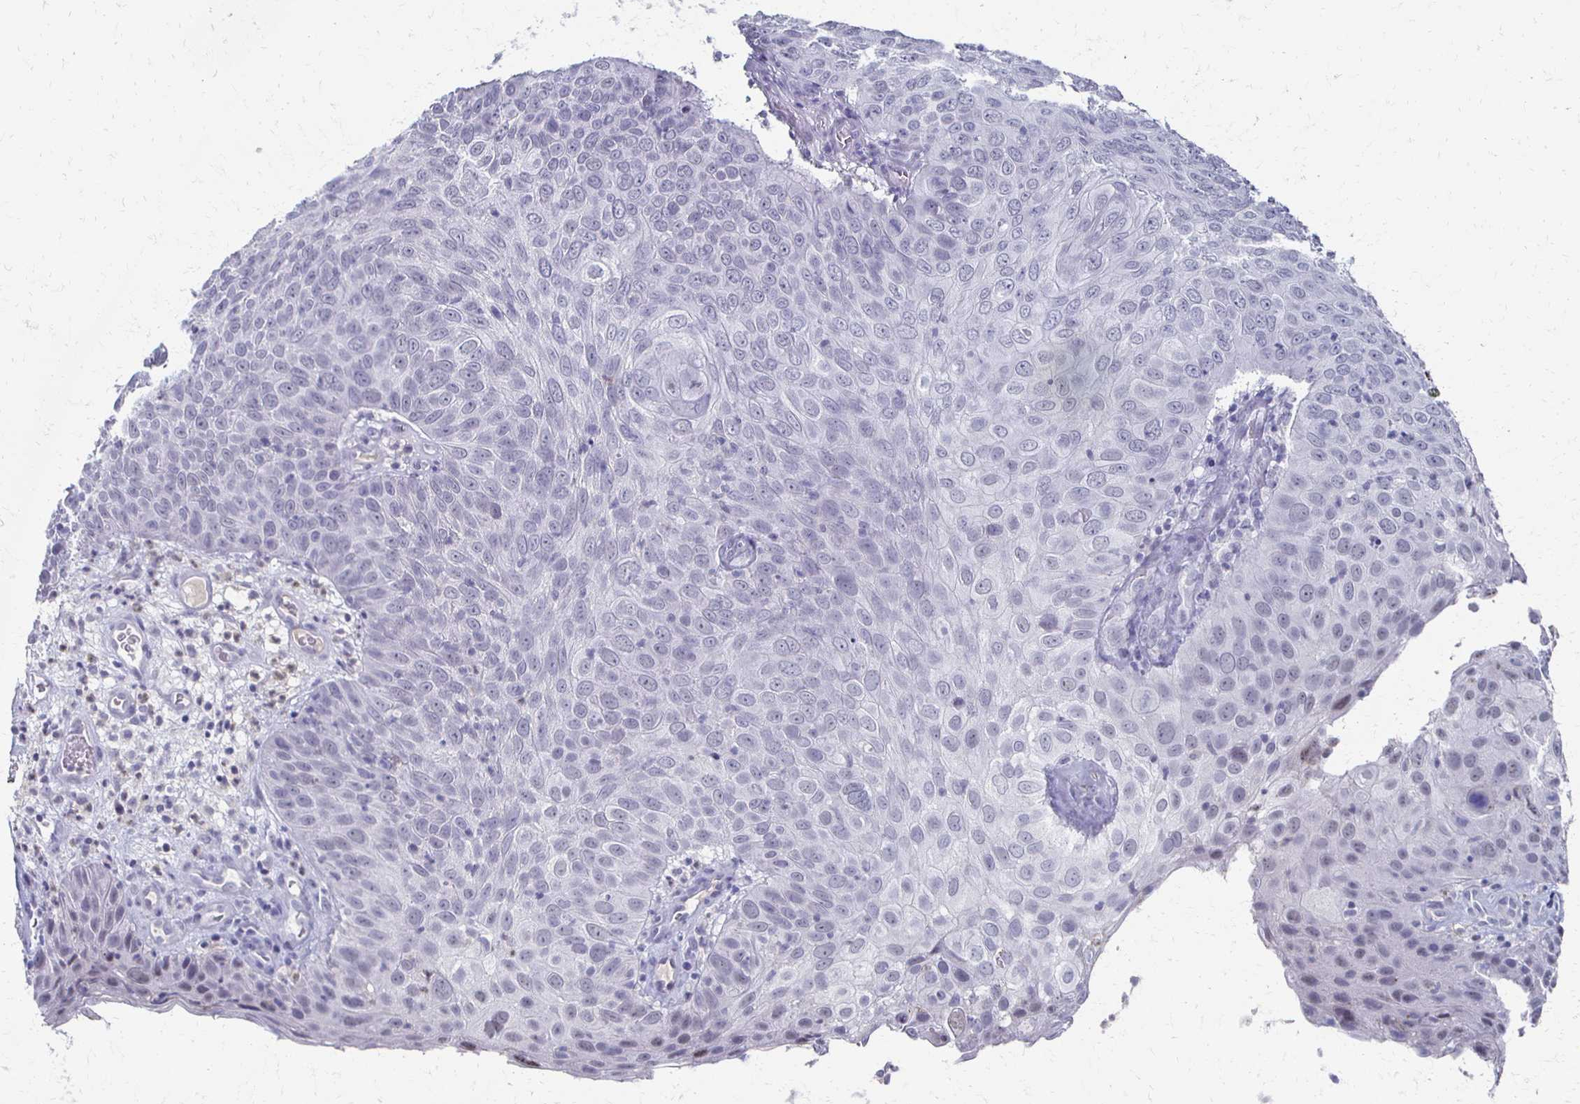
{"staining": {"intensity": "negative", "quantity": "none", "location": "none"}, "tissue": "skin cancer", "cell_type": "Tumor cells", "image_type": "cancer", "snomed": [{"axis": "morphology", "description": "Squamous cell carcinoma, NOS"}, {"axis": "topography", "description": "Skin"}], "caption": "The histopathology image displays no significant staining in tumor cells of skin cancer (squamous cell carcinoma).", "gene": "CXCR2", "patient": {"sex": "male", "age": 87}}